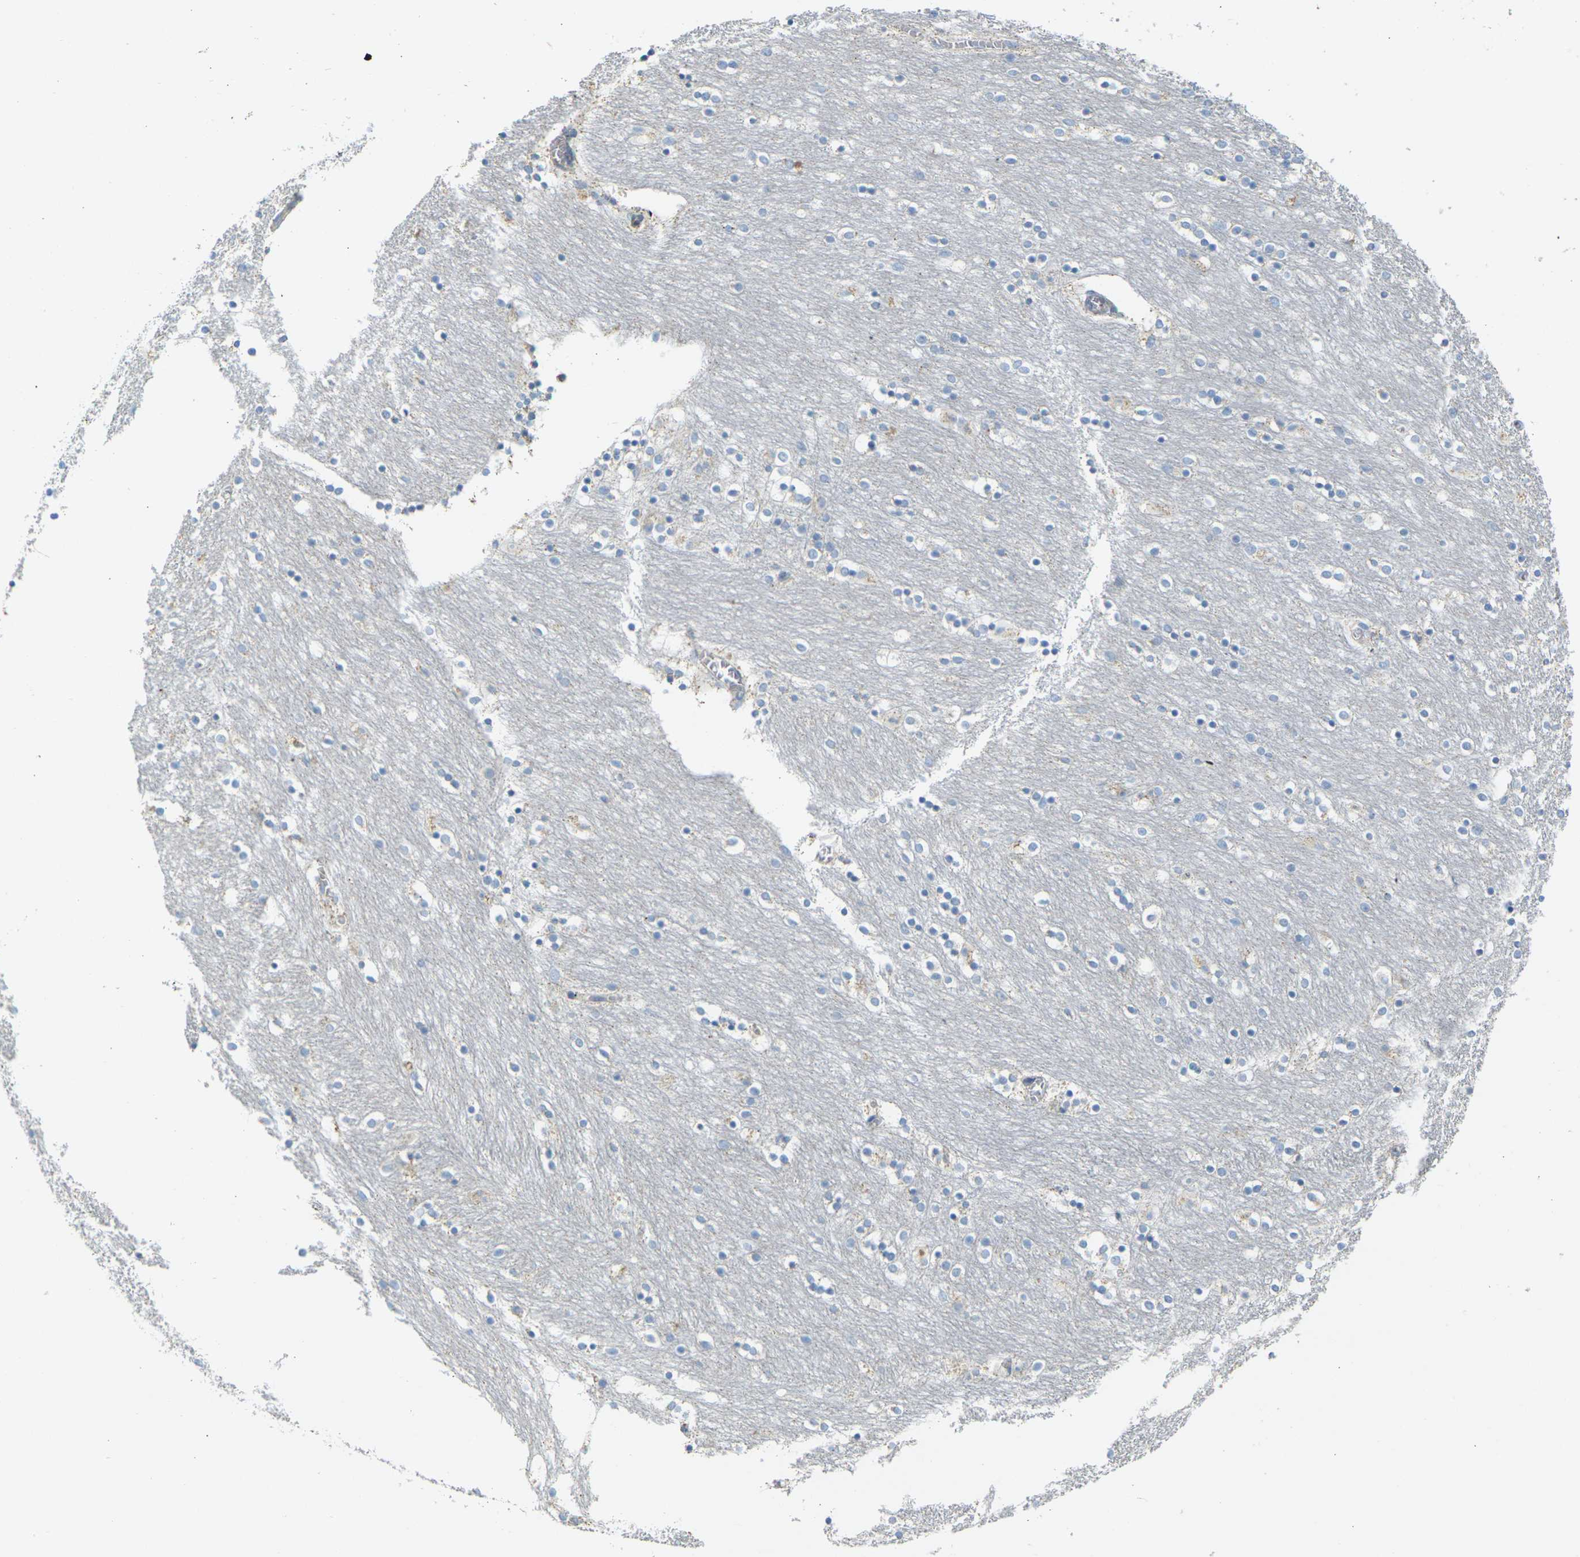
{"staining": {"intensity": "weak", "quantity": "<25%", "location": "cytoplasmic/membranous"}, "tissue": "caudate", "cell_type": "Glial cells", "image_type": "normal", "snomed": [{"axis": "morphology", "description": "Normal tissue, NOS"}, {"axis": "topography", "description": "Lateral ventricle wall"}], "caption": "Immunohistochemistry image of benign caudate stained for a protein (brown), which displays no positivity in glial cells.", "gene": "PARD6B", "patient": {"sex": "female", "age": 54}}